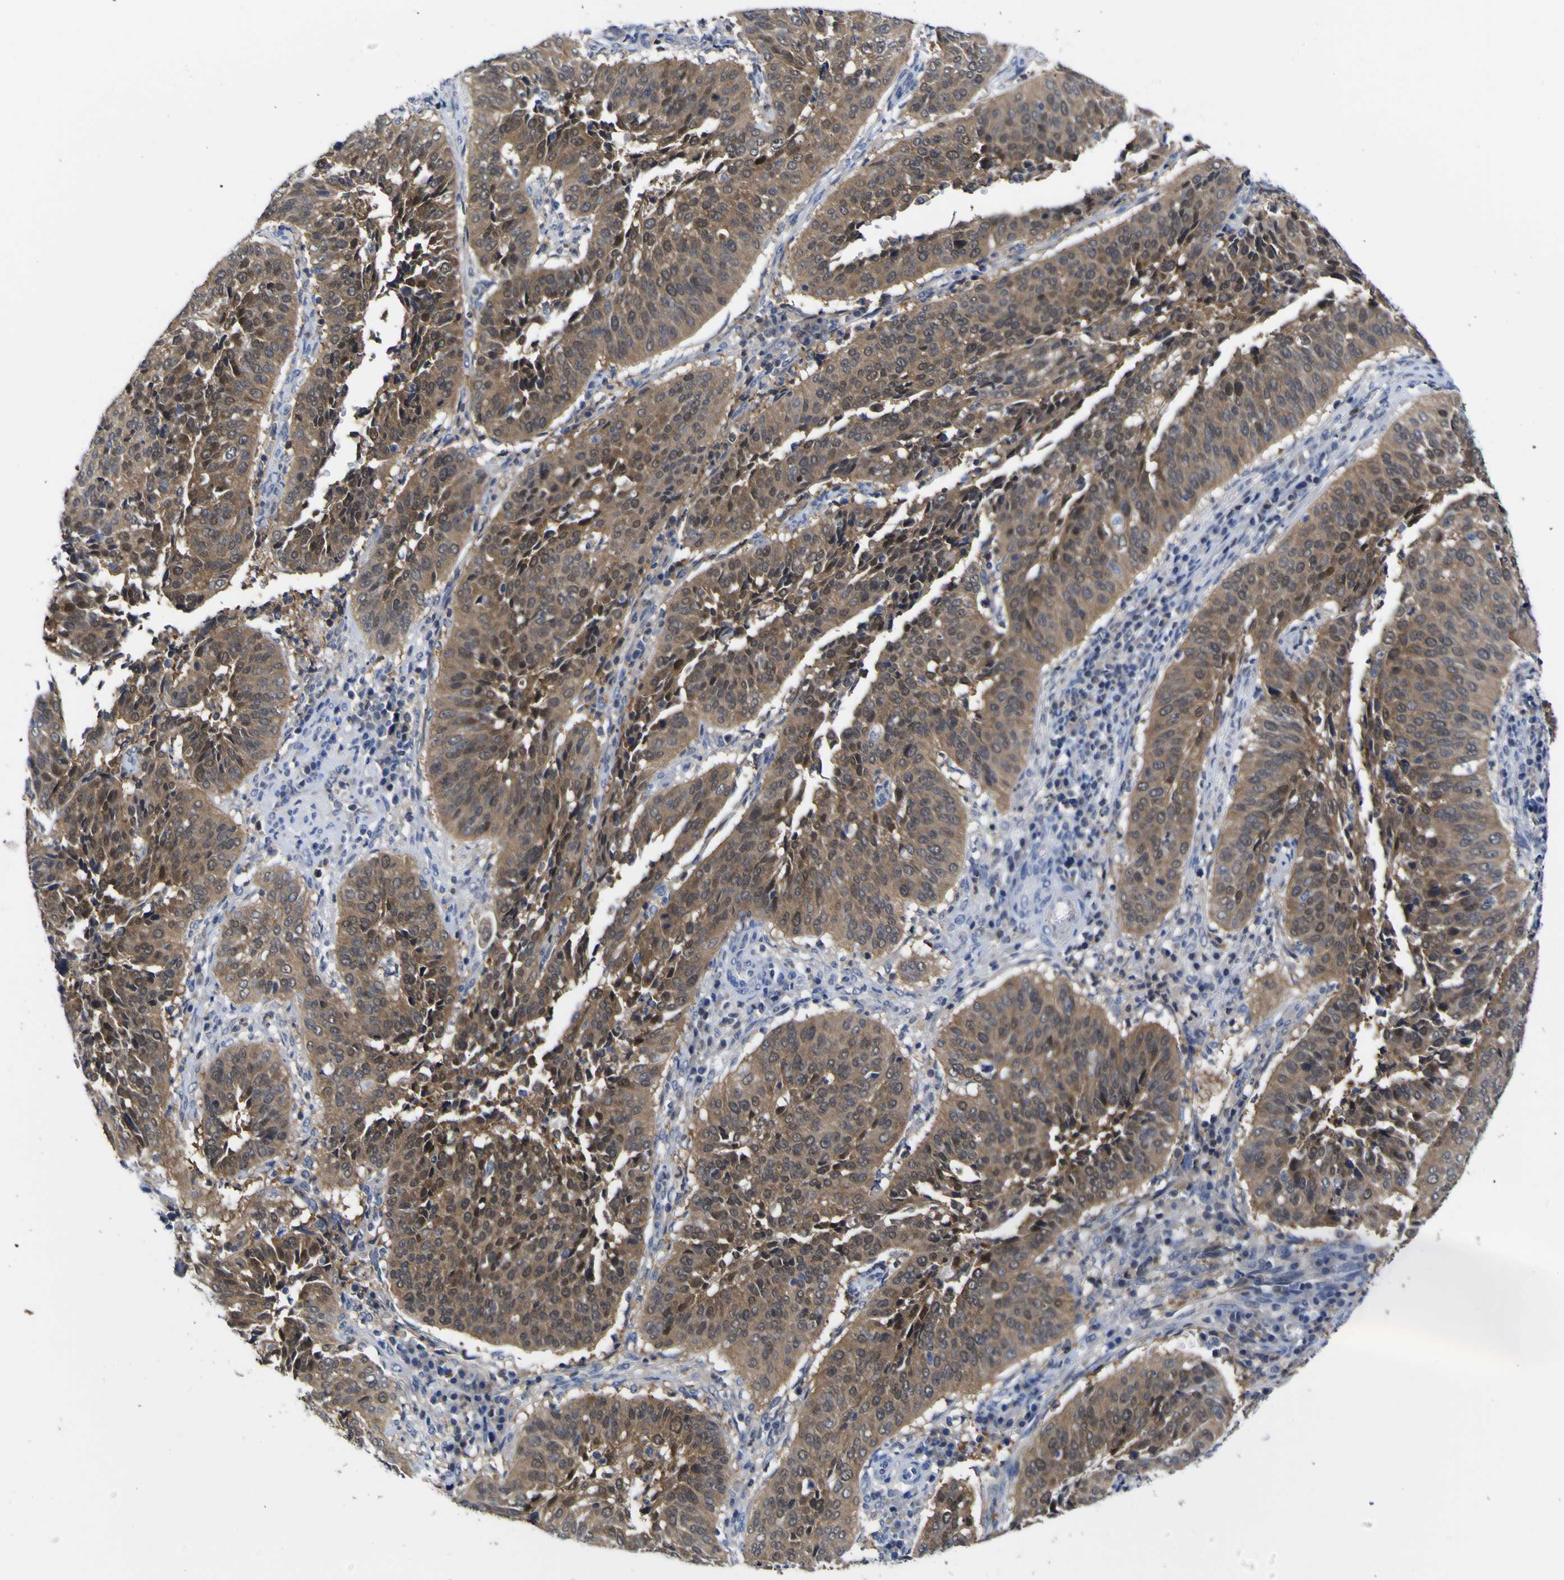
{"staining": {"intensity": "moderate", "quantity": ">75%", "location": "cytoplasmic/membranous"}, "tissue": "cervical cancer", "cell_type": "Tumor cells", "image_type": "cancer", "snomed": [{"axis": "morphology", "description": "Normal tissue, NOS"}, {"axis": "morphology", "description": "Squamous cell carcinoma, NOS"}, {"axis": "topography", "description": "Cervix"}], "caption": "Cervical cancer was stained to show a protein in brown. There is medium levels of moderate cytoplasmic/membranous expression in about >75% of tumor cells.", "gene": "CASP6", "patient": {"sex": "female", "age": 39}}